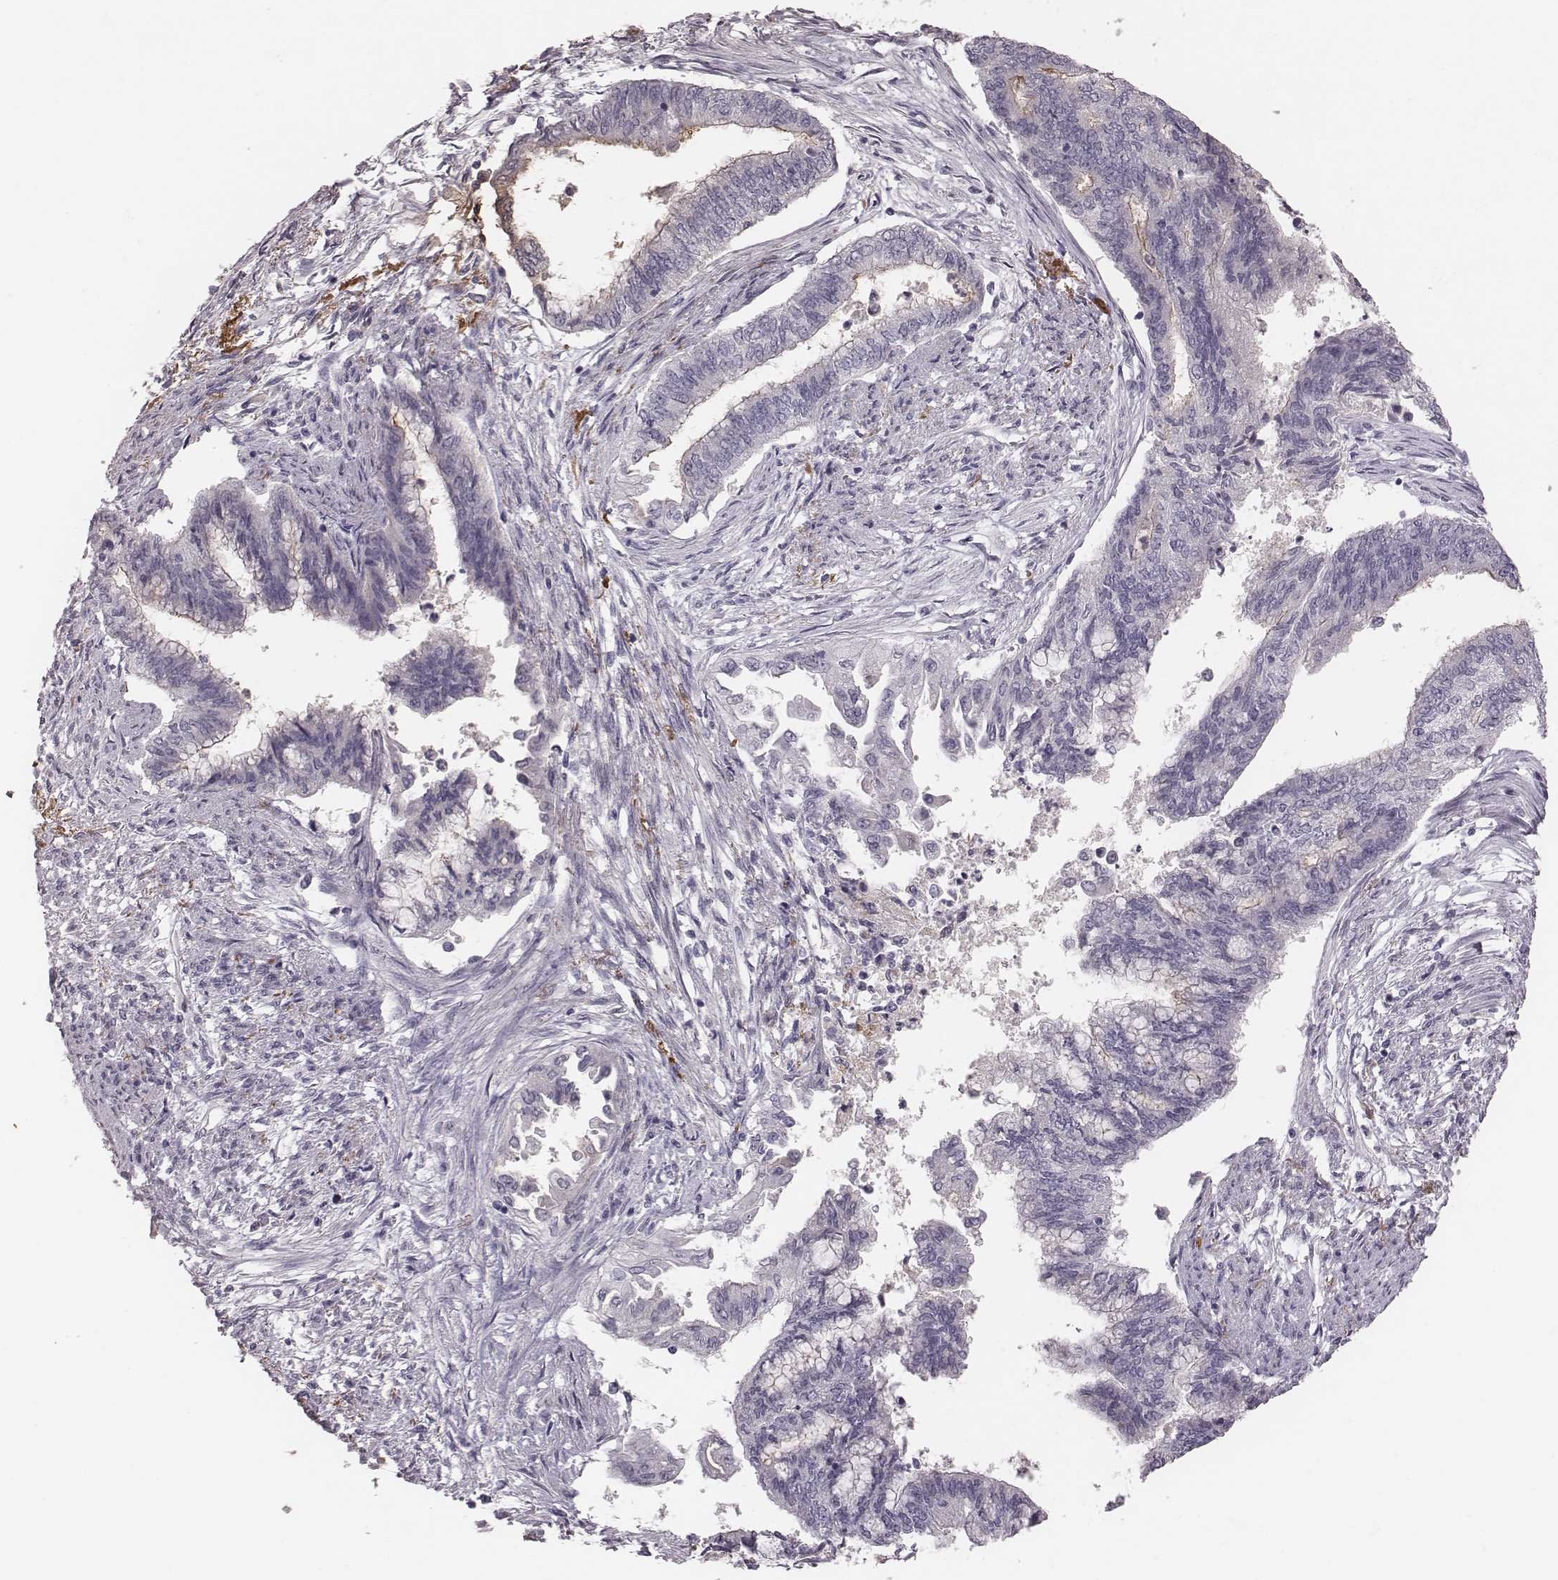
{"staining": {"intensity": "negative", "quantity": "none", "location": "none"}, "tissue": "endometrial cancer", "cell_type": "Tumor cells", "image_type": "cancer", "snomed": [{"axis": "morphology", "description": "Adenocarcinoma, NOS"}, {"axis": "topography", "description": "Endometrium"}], "caption": "Photomicrograph shows no protein positivity in tumor cells of endometrial cancer (adenocarcinoma) tissue. The staining is performed using DAB brown chromogen with nuclei counter-stained in using hematoxylin.", "gene": "CFTR", "patient": {"sex": "female", "age": 65}}